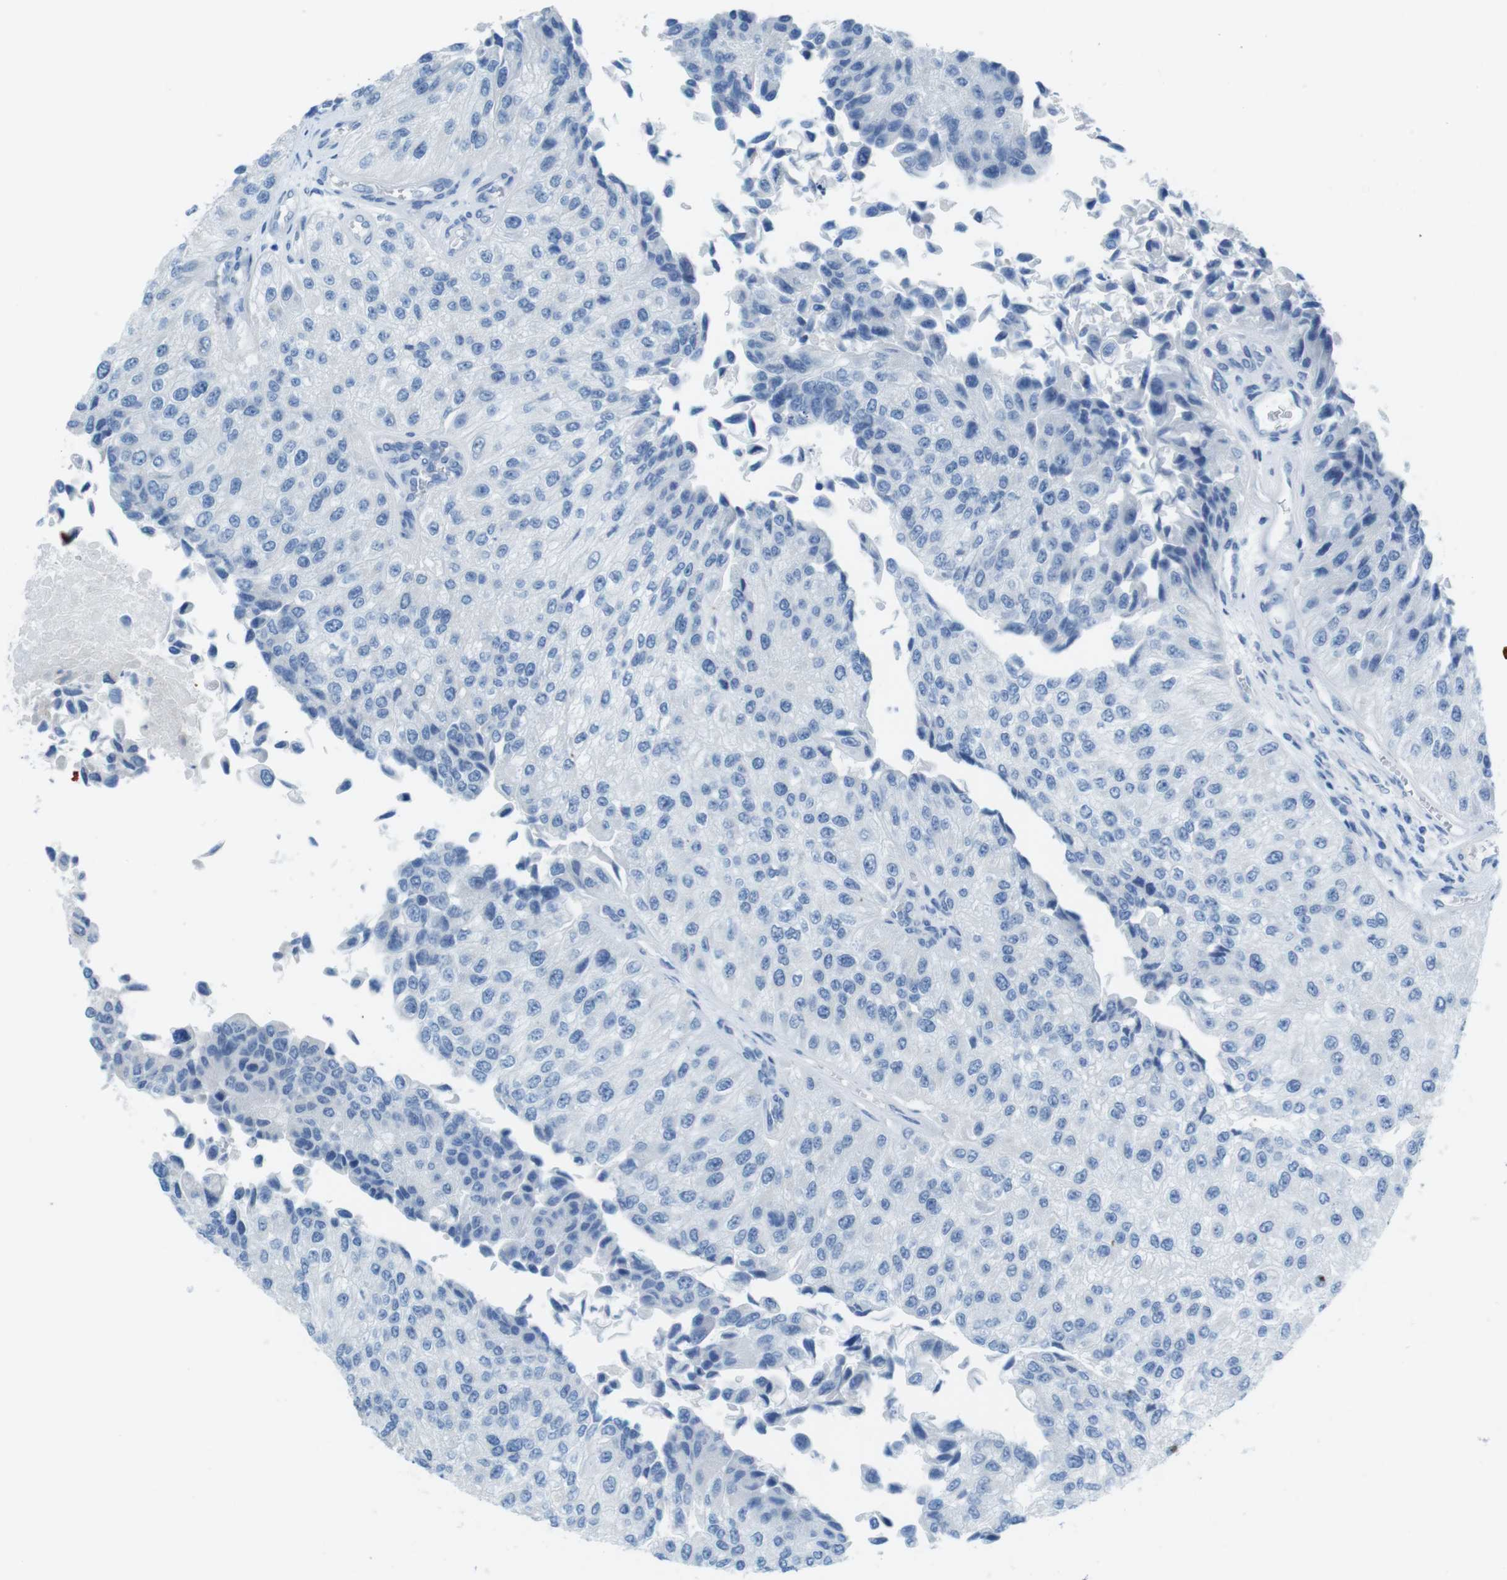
{"staining": {"intensity": "negative", "quantity": "none", "location": "none"}, "tissue": "urothelial cancer", "cell_type": "Tumor cells", "image_type": "cancer", "snomed": [{"axis": "morphology", "description": "Urothelial carcinoma, High grade"}, {"axis": "topography", "description": "Kidney"}, {"axis": "topography", "description": "Urinary bladder"}], "caption": "Tumor cells show no significant expression in high-grade urothelial carcinoma. The staining was performed using DAB to visualize the protein expression in brown, while the nuclei were stained in blue with hematoxylin (Magnification: 20x).", "gene": "GAP43", "patient": {"sex": "male", "age": 77}}